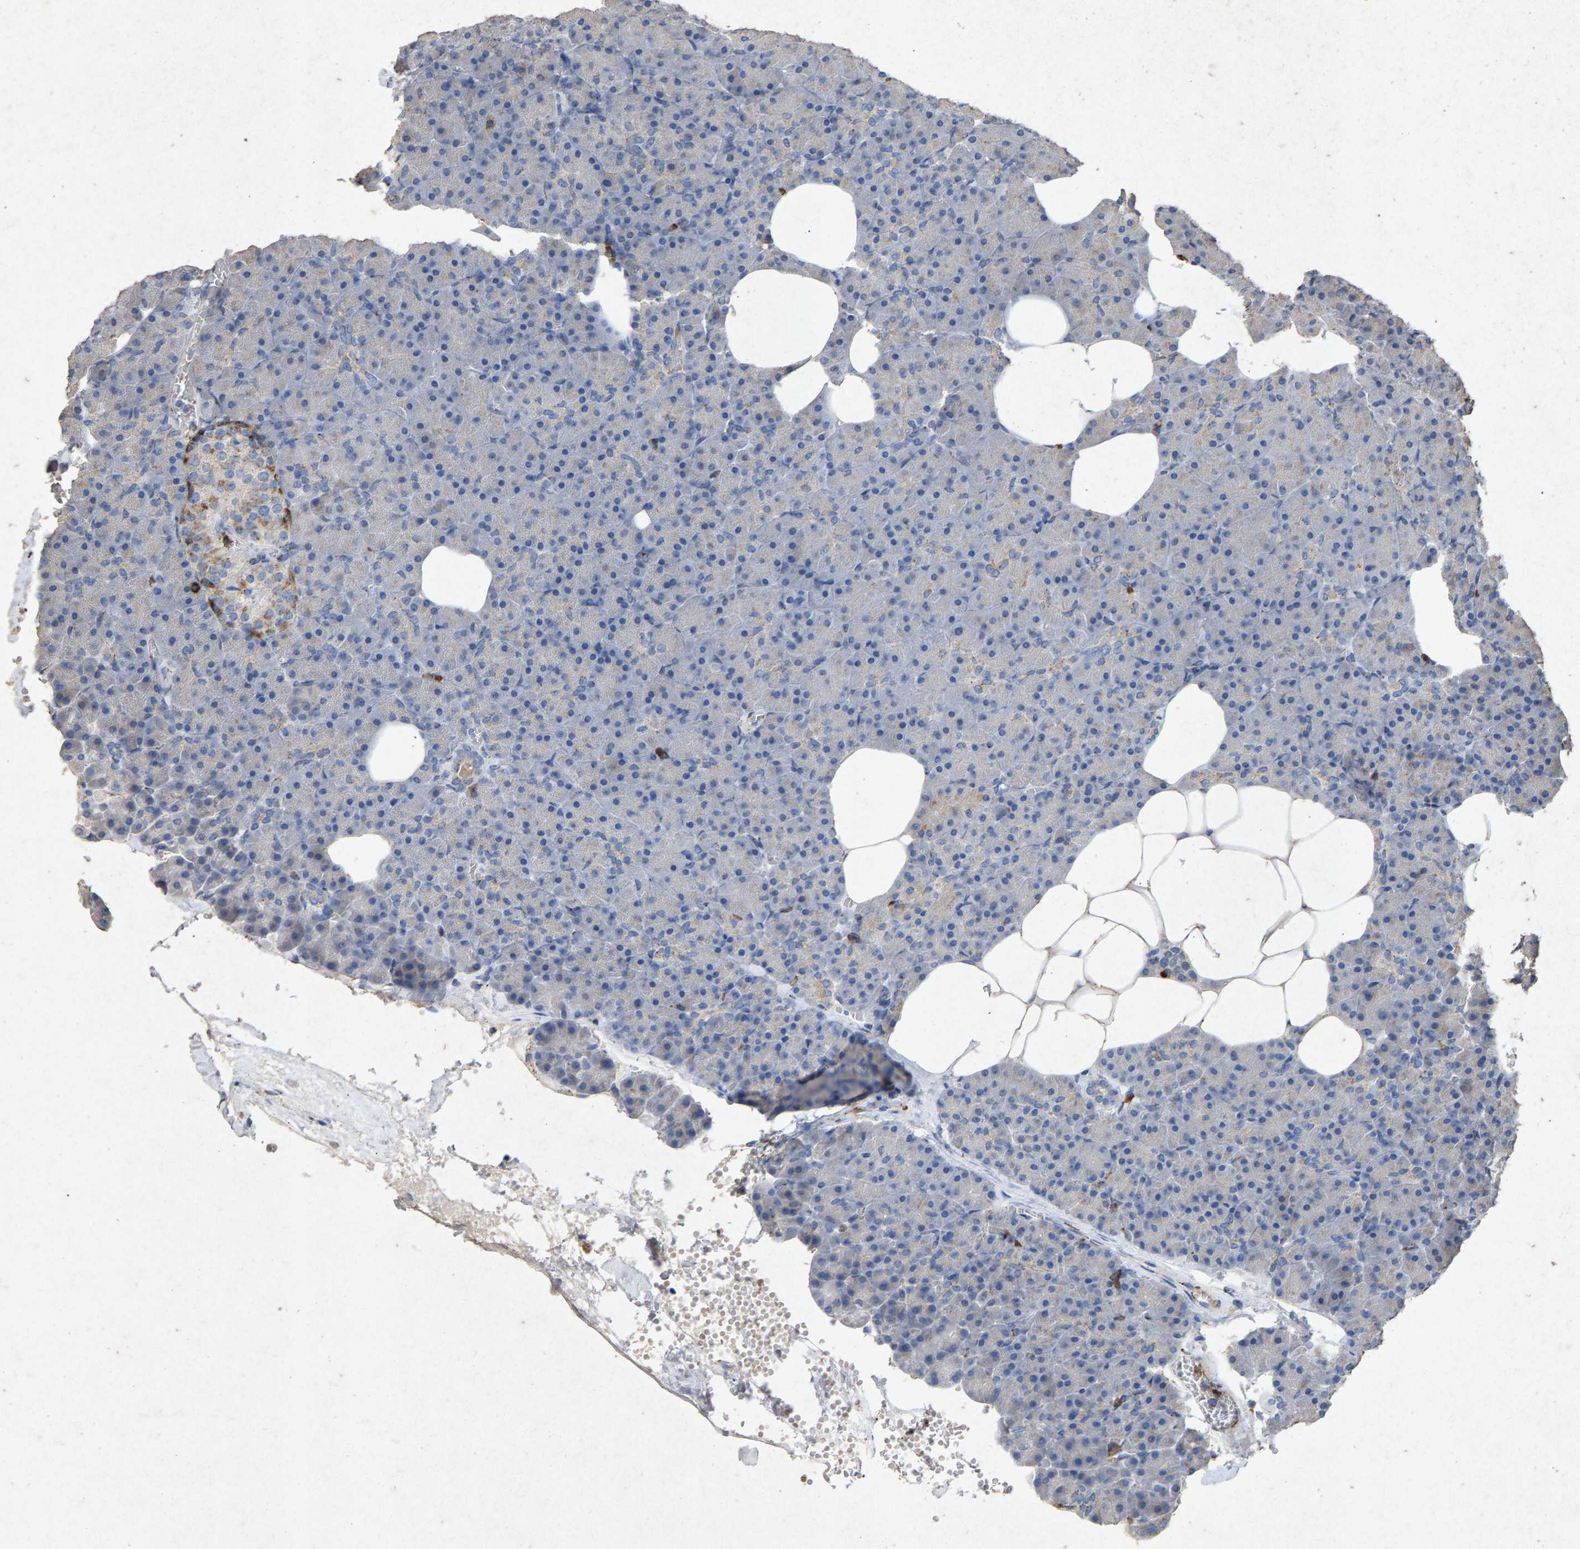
{"staining": {"intensity": "negative", "quantity": "none", "location": "none"}, "tissue": "pancreas", "cell_type": "Exocrine glandular cells", "image_type": "normal", "snomed": [{"axis": "morphology", "description": "Normal tissue, NOS"}, {"axis": "morphology", "description": "Carcinoid, malignant, NOS"}, {"axis": "topography", "description": "Pancreas"}], "caption": "Image shows no protein expression in exocrine glandular cells of unremarkable pancreas. (DAB (3,3'-diaminobenzidine) IHC with hematoxylin counter stain).", "gene": "MAN2A1", "patient": {"sex": "female", "age": 35}}